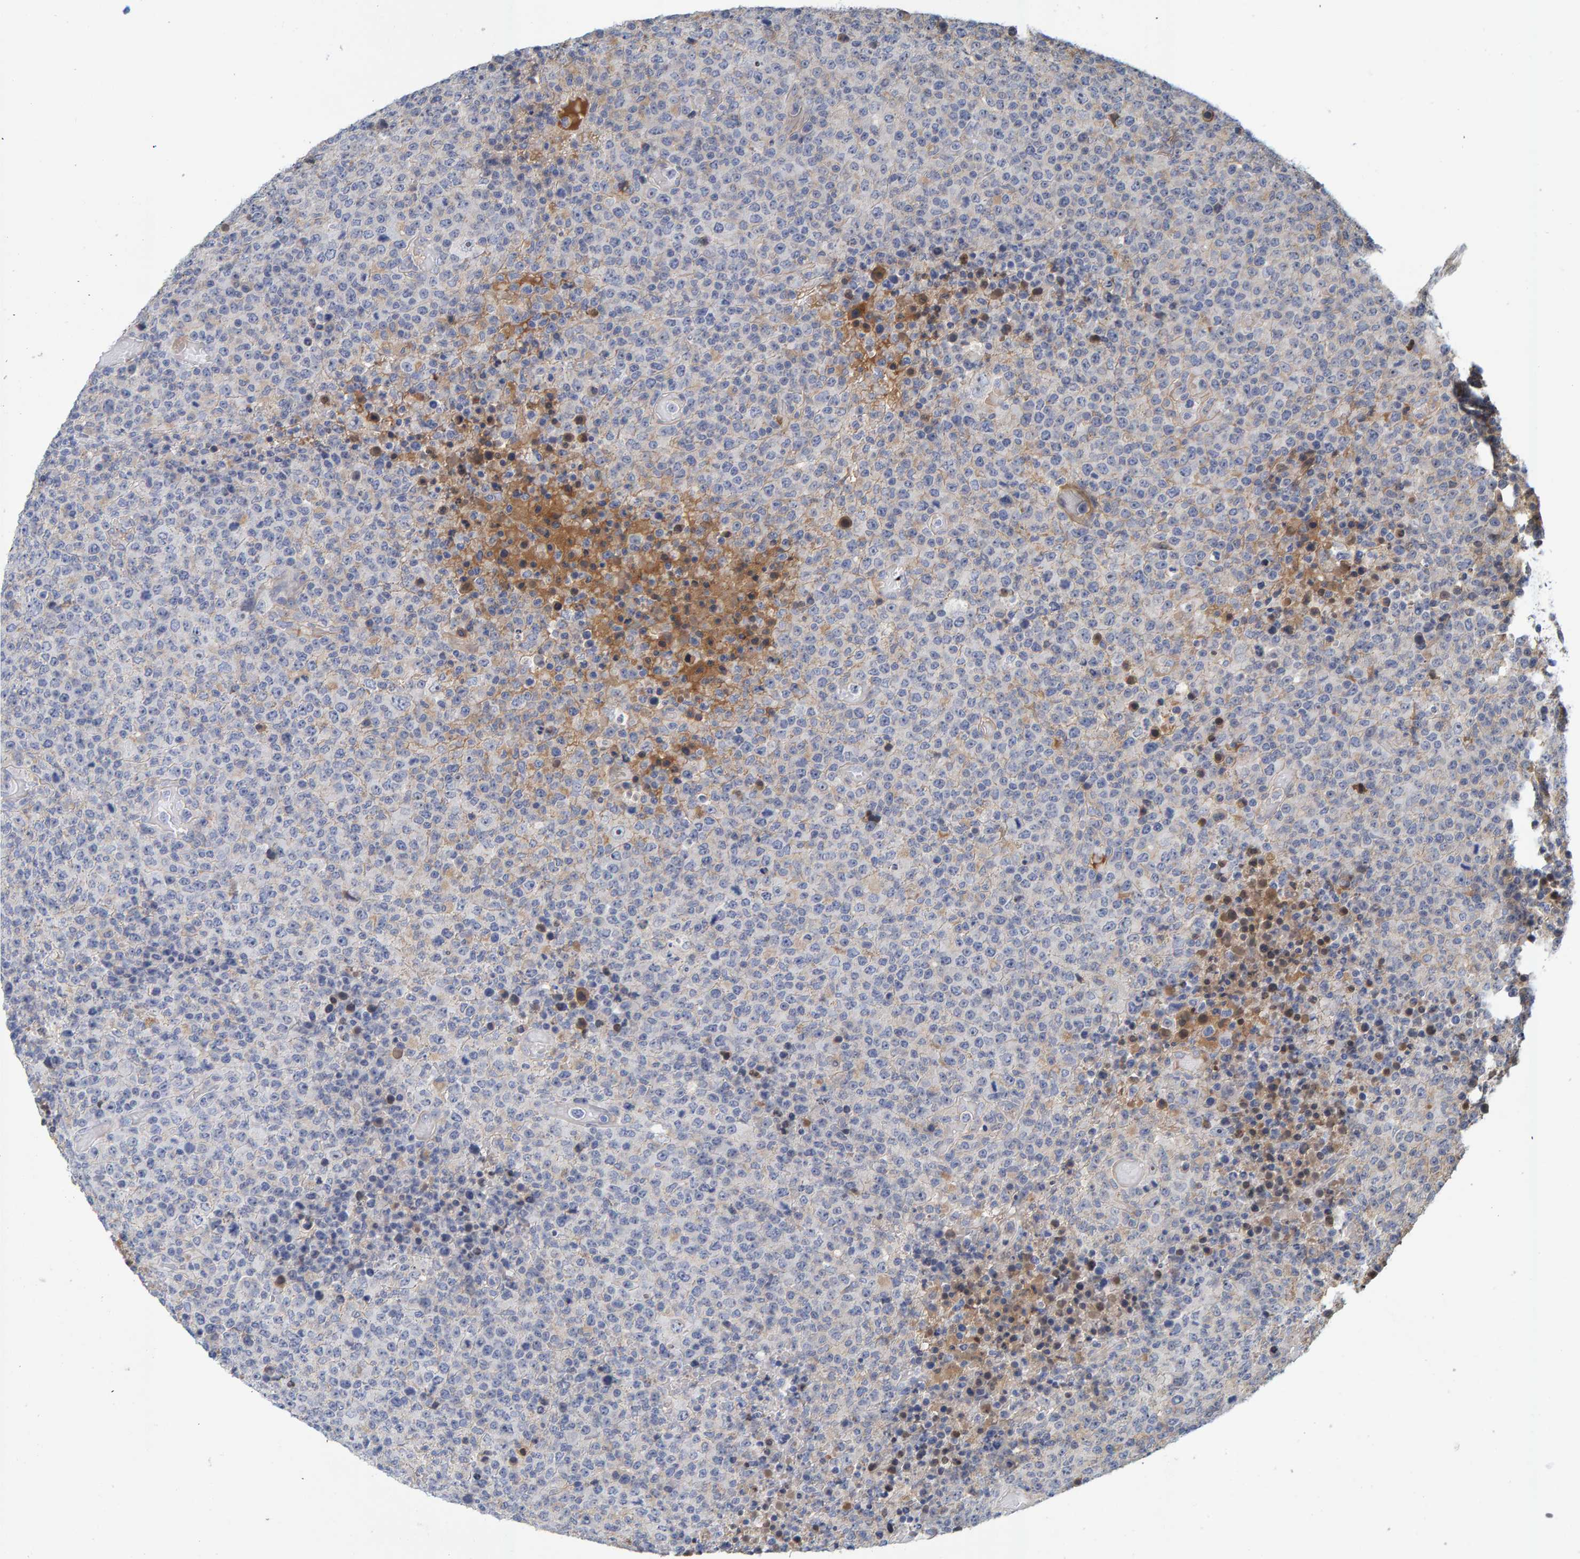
{"staining": {"intensity": "negative", "quantity": "none", "location": "none"}, "tissue": "lymphoma", "cell_type": "Tumor cells", "image_type": "cancer", "snomed": [{"axis": "morphology", "description": "Malignant lymphoma, non-Hodgkin's type, High grade"}, {"axis": "topography", "description": "Lymph node"}], "caption": "An immunohistochemistry (IHC) histopathology image of high-grade malignant lymphoma, non-Hodgkin's type is shown. There is no staining in tumor cells of high-grade malignant lymphoma, non-Hodgkin's type.", "gene": "ZNF77", "patient": {"sex": "male", "age": 13}}